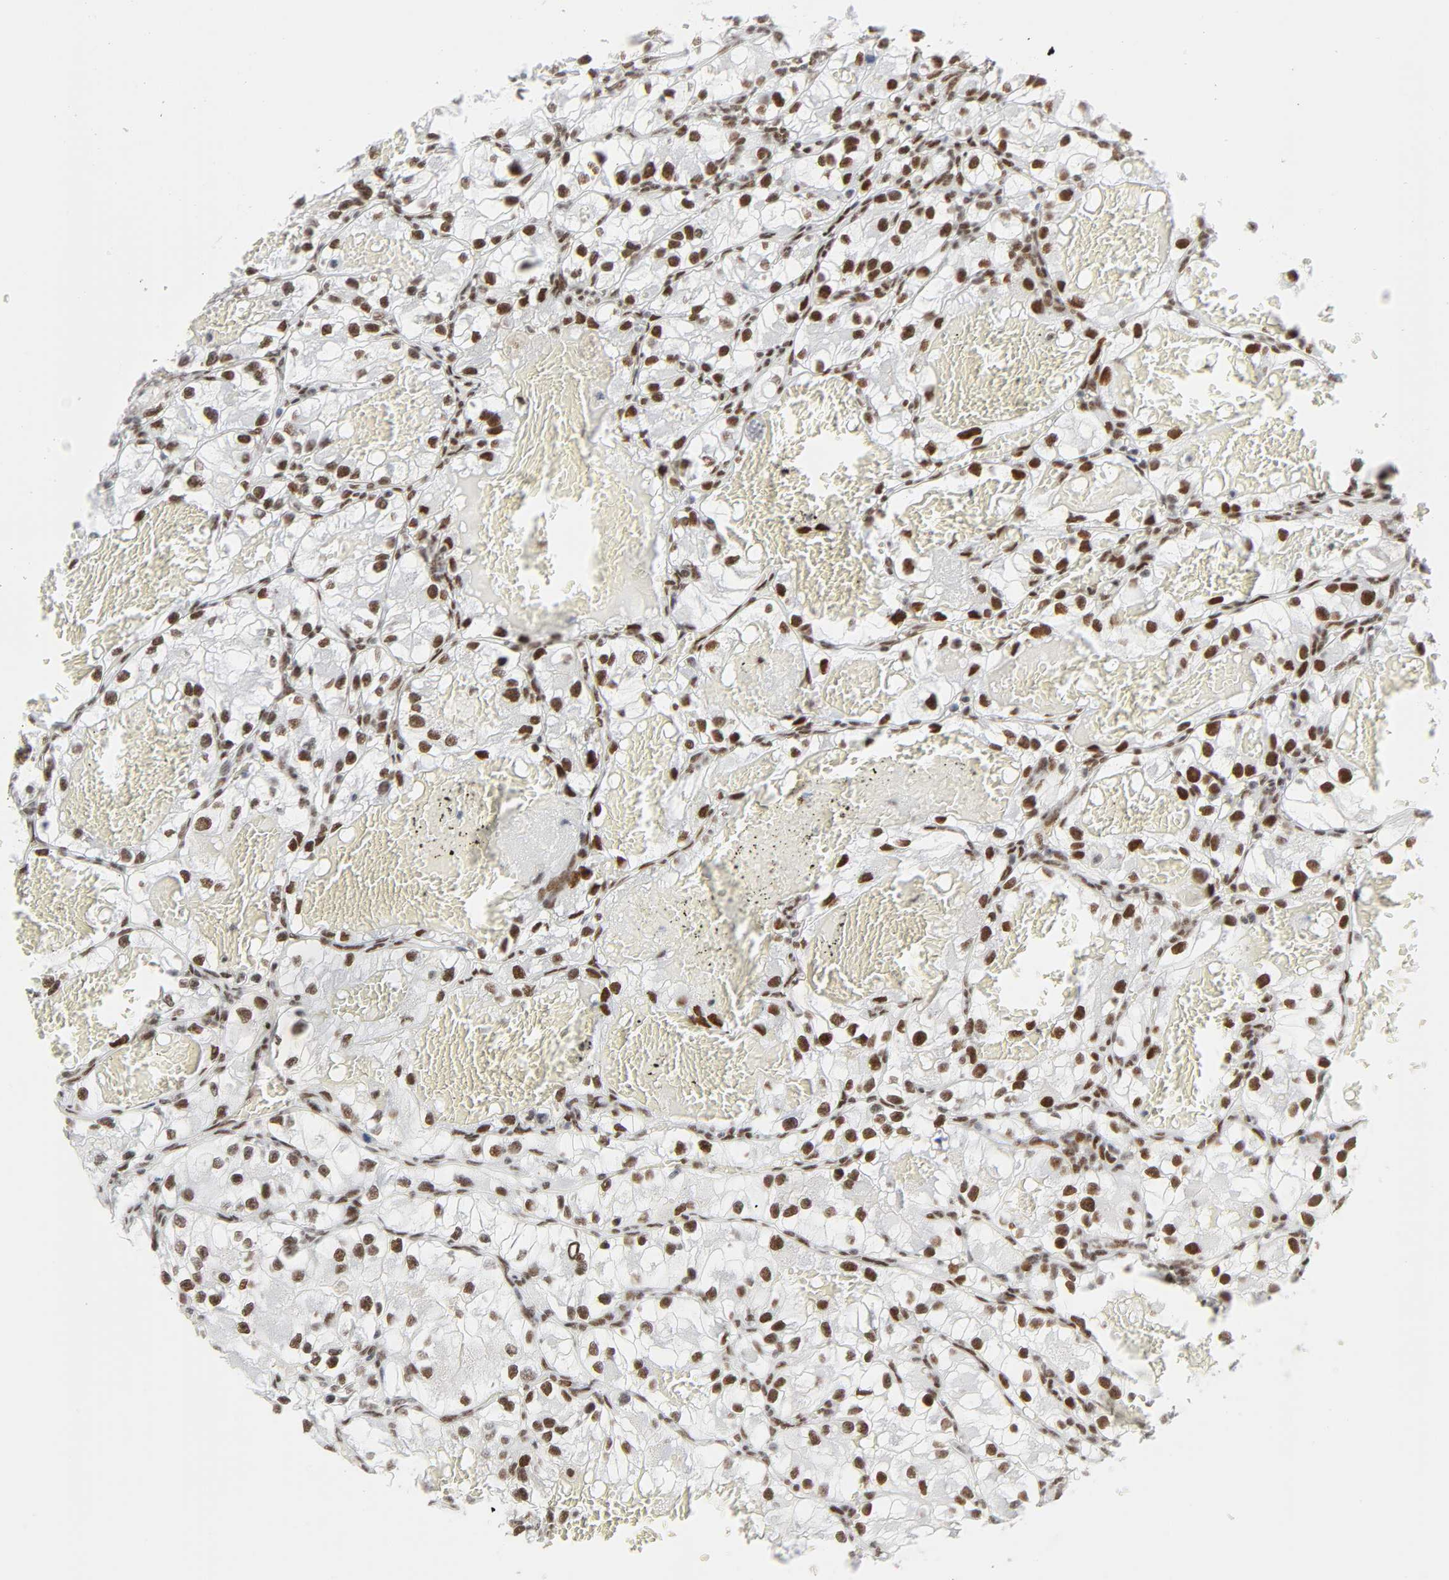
{"staining": {"intensity": "moderate", "quantity": ">75%", "location": "nuclear"}, "tissue": "renal cancer", "cell_type": "Tumor cells", "image_type": "cancer", "snomed": [{"axis": "morphology", "description": "Adenocarcinoma, NOS"}, {"axis": "topography", "description": "Kidney"}], "caption": "DAB immunohistochemical staining of human adenocarcinoma (renal) demonstrates moderate nuclear protein staining in approximately >75% of tumor cells.", "gene": "HSF1", "patient": {"sex": "female", "age": 57}}